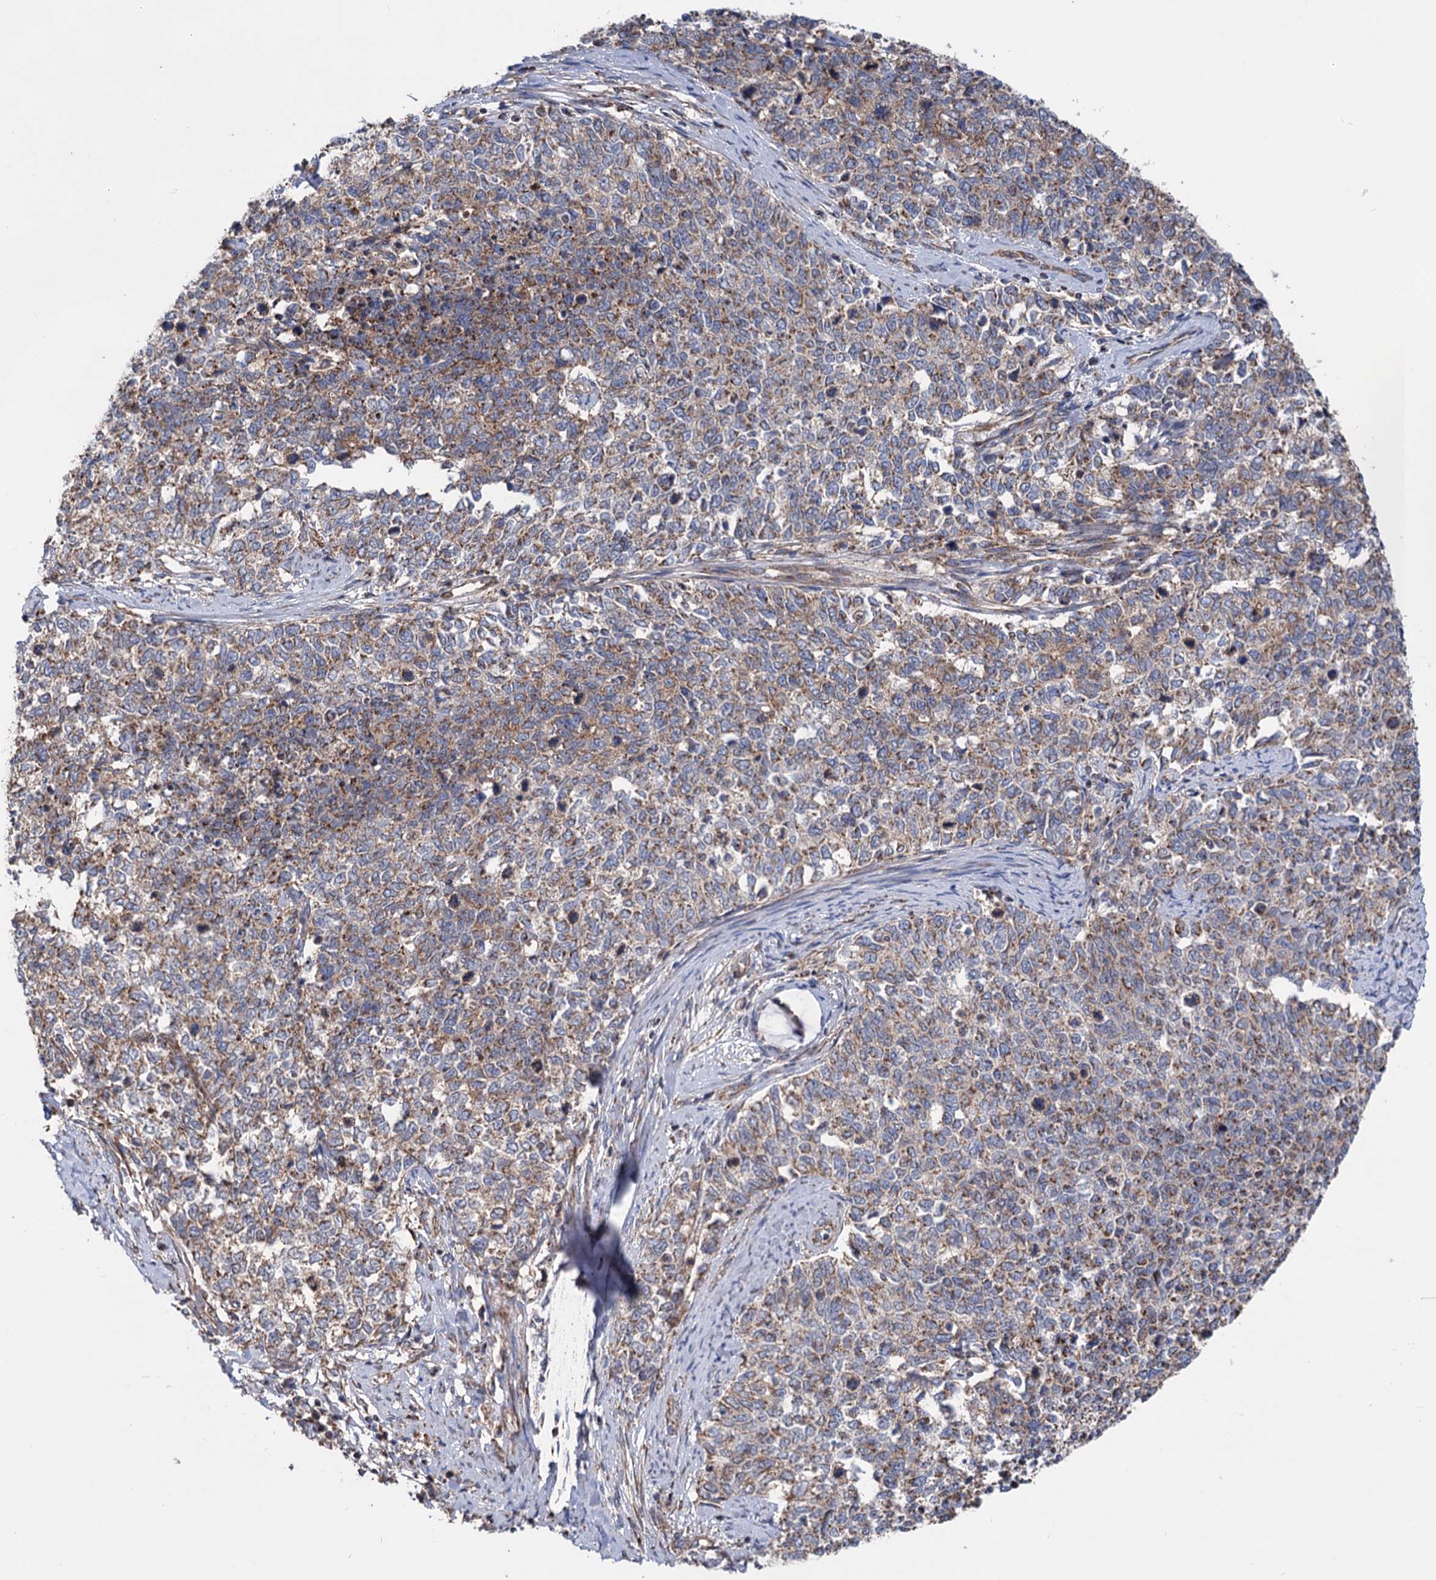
{"staining": {"intensity": "moderate", "quantity": "25%-75%", "location": "cytoplasmic/membranous"}, "tissue": "cervical cancer", "cell_type": "Tumor cells", "image_type": "cancer", "snomed": [{"axis": "morphology", "description": "Squamous cell carcinoma, NOS"}, {"axis": "topography", "description": "Cervix"}], "caption": "This micrograph shows immunohistochemistry (IHC) staining of cervical cancer, with medium moderate cytoplasmic/membranous staining in approximately 25%-75% of tumor cells.", "gene": "SUCLA2", "patient": {"sex": "female", "age": 63}}